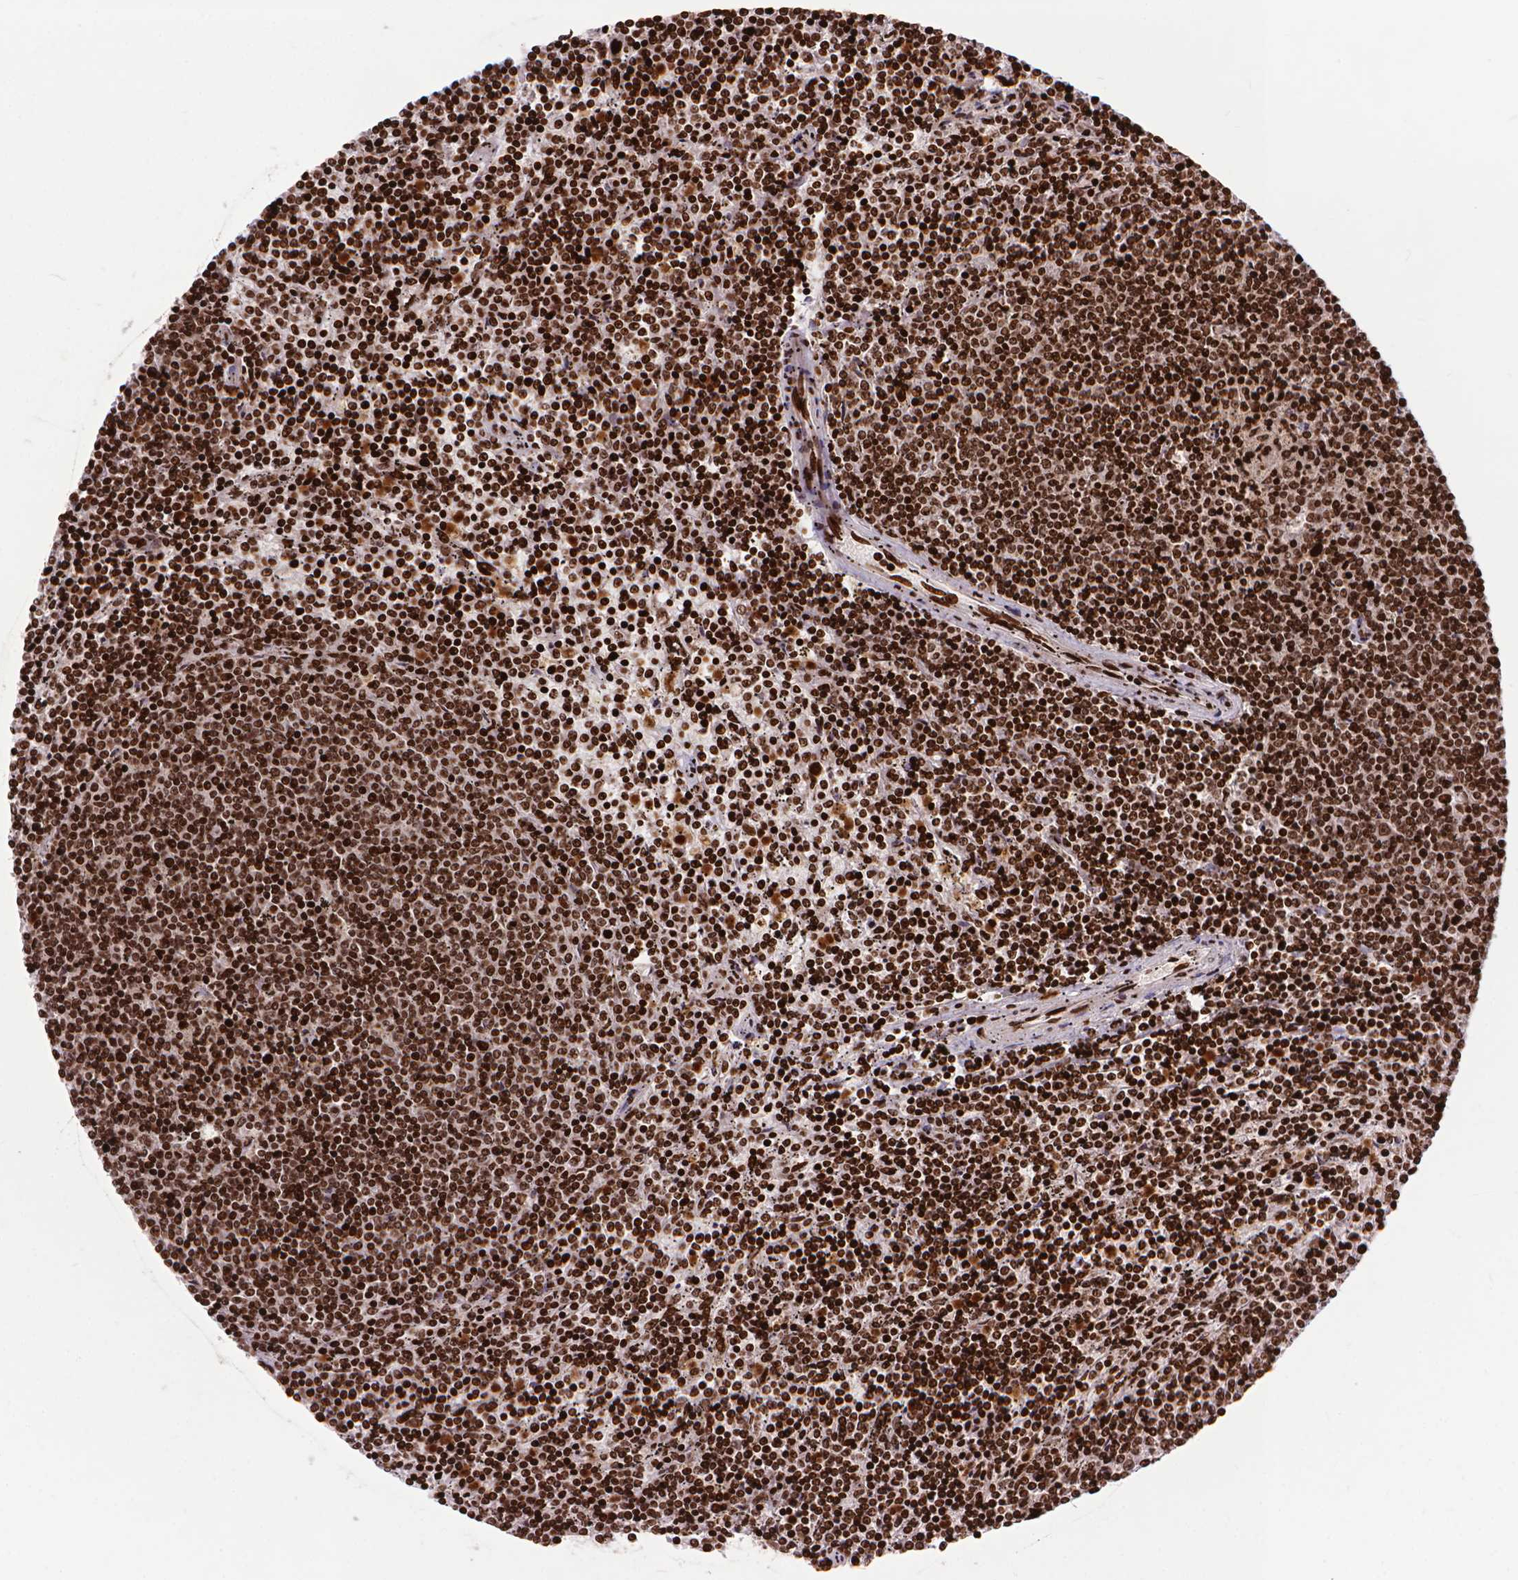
{"staining": {"intensity": "strong", "quantity": ">75%", "location": "nuclear"}, "tissue": "lymphoma", "cell_type": "Tumor cells", "image_type": "cancer", "snomed": [{"axis": "morphology", "description": "Malignant lymphoma, non-Hodgkin's type, Low grade"}, {"axis": "topography", "description": "Spleen"}], "caption": "A photomicrograph of malignant lymphoma, non-Hodgkin's type (low-grade) stained for a protein displays strong nuclear brown staining in tumor cells.", "gene": "AMER1", "patient": {"sex": "female", "age": 50}}